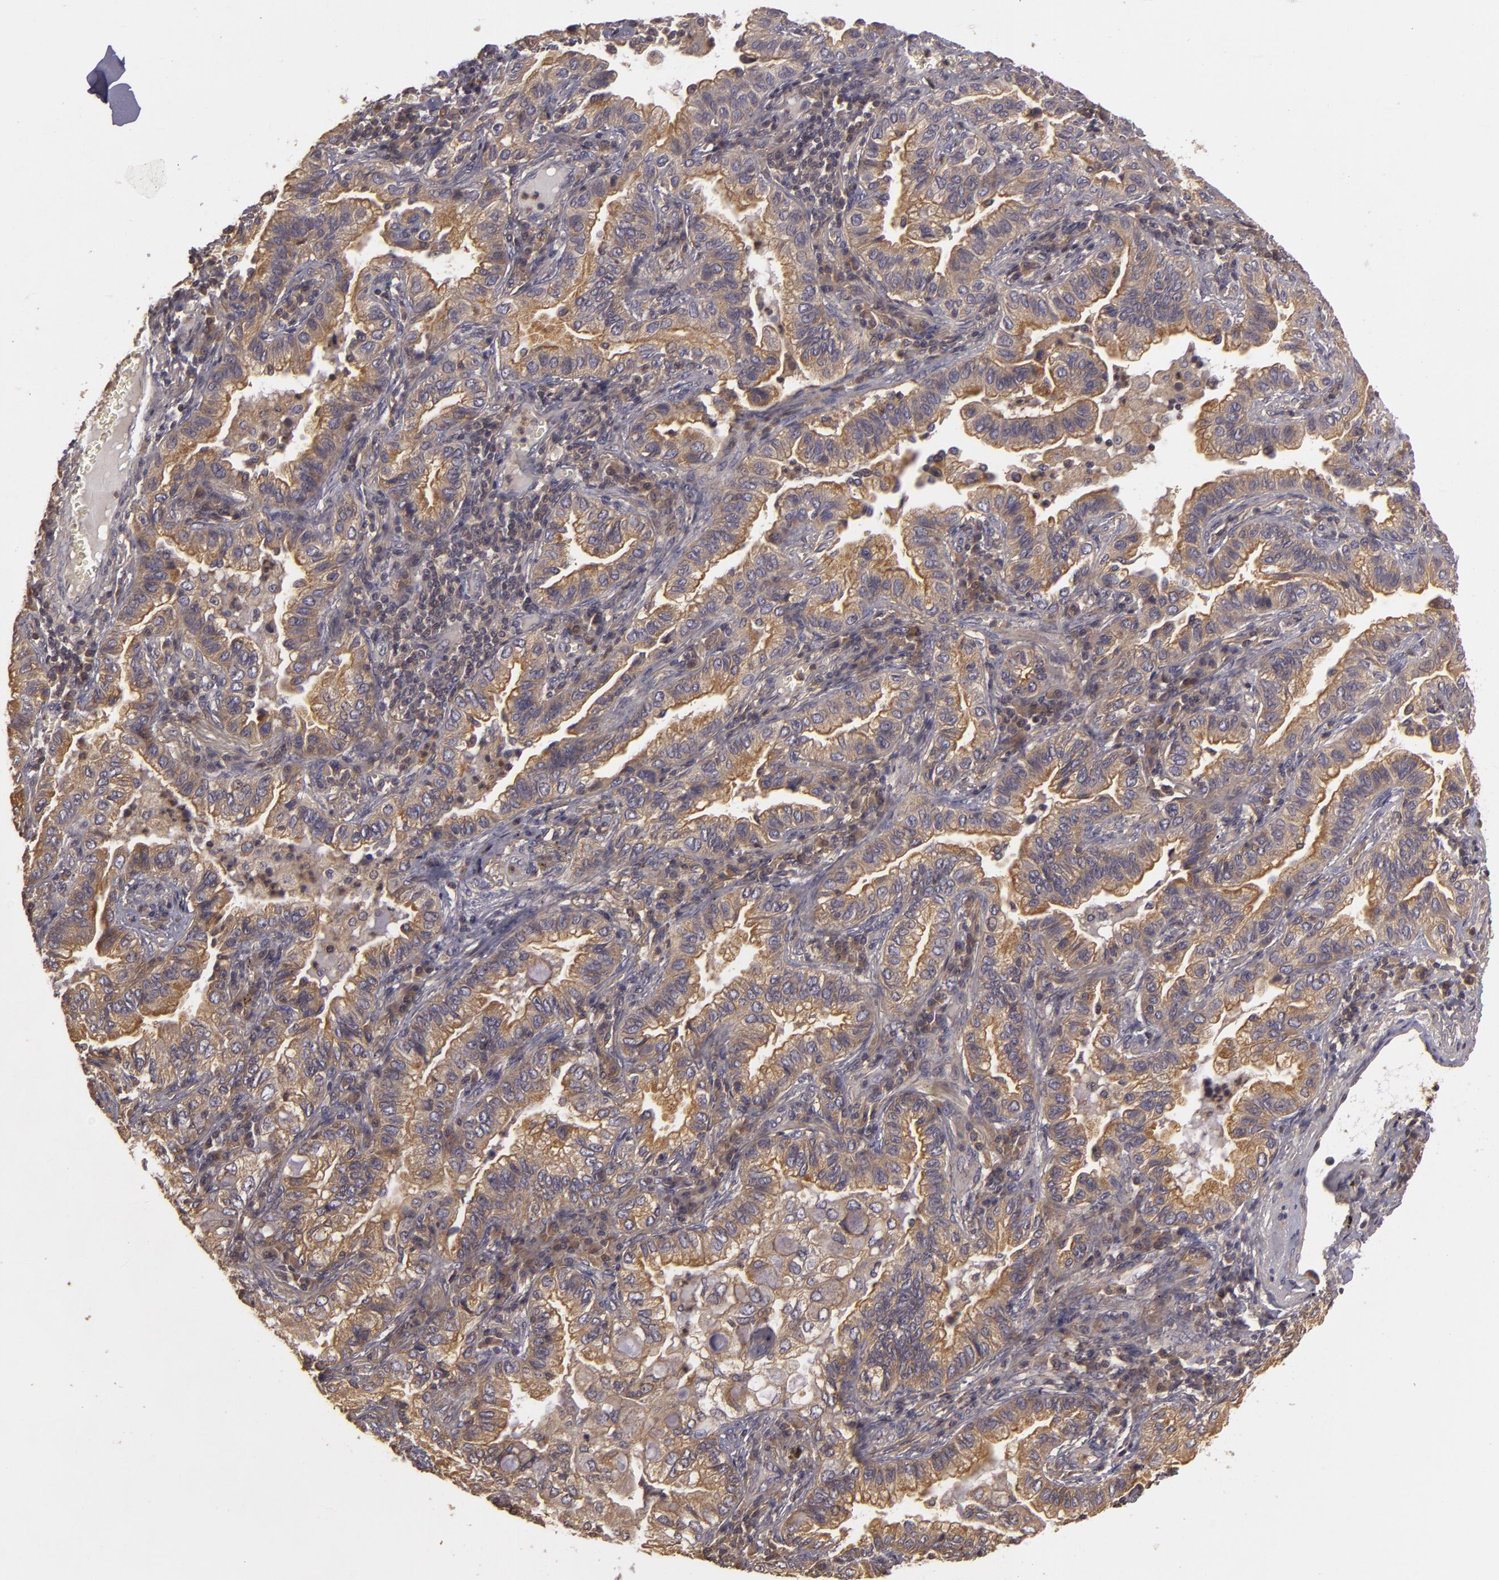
{"staining": {"intensity": "moderate", "quantity": ">75%", "location": "cytoplasmic/membranous"}, "tissue": "lung cancer", "cell_type": "Tumor cells", "image_type": "cancer", "snomed": [{"axis": "morphology", "description": "Adenocarcinoma, NOS"}, {"axis": "topography", "description": "Lung"}], "caption": "Lung cancer stained with IHC shows moderate cytoplasmic/membranous expression in about >75% of tumor cells. The protein of interest is stained brown, and the nuclei are stained in blue (DAB IHC with brightfield microscopy, high magnification).", "gene": "HRAS", "patient": {"sex": "female", "age": 50}}